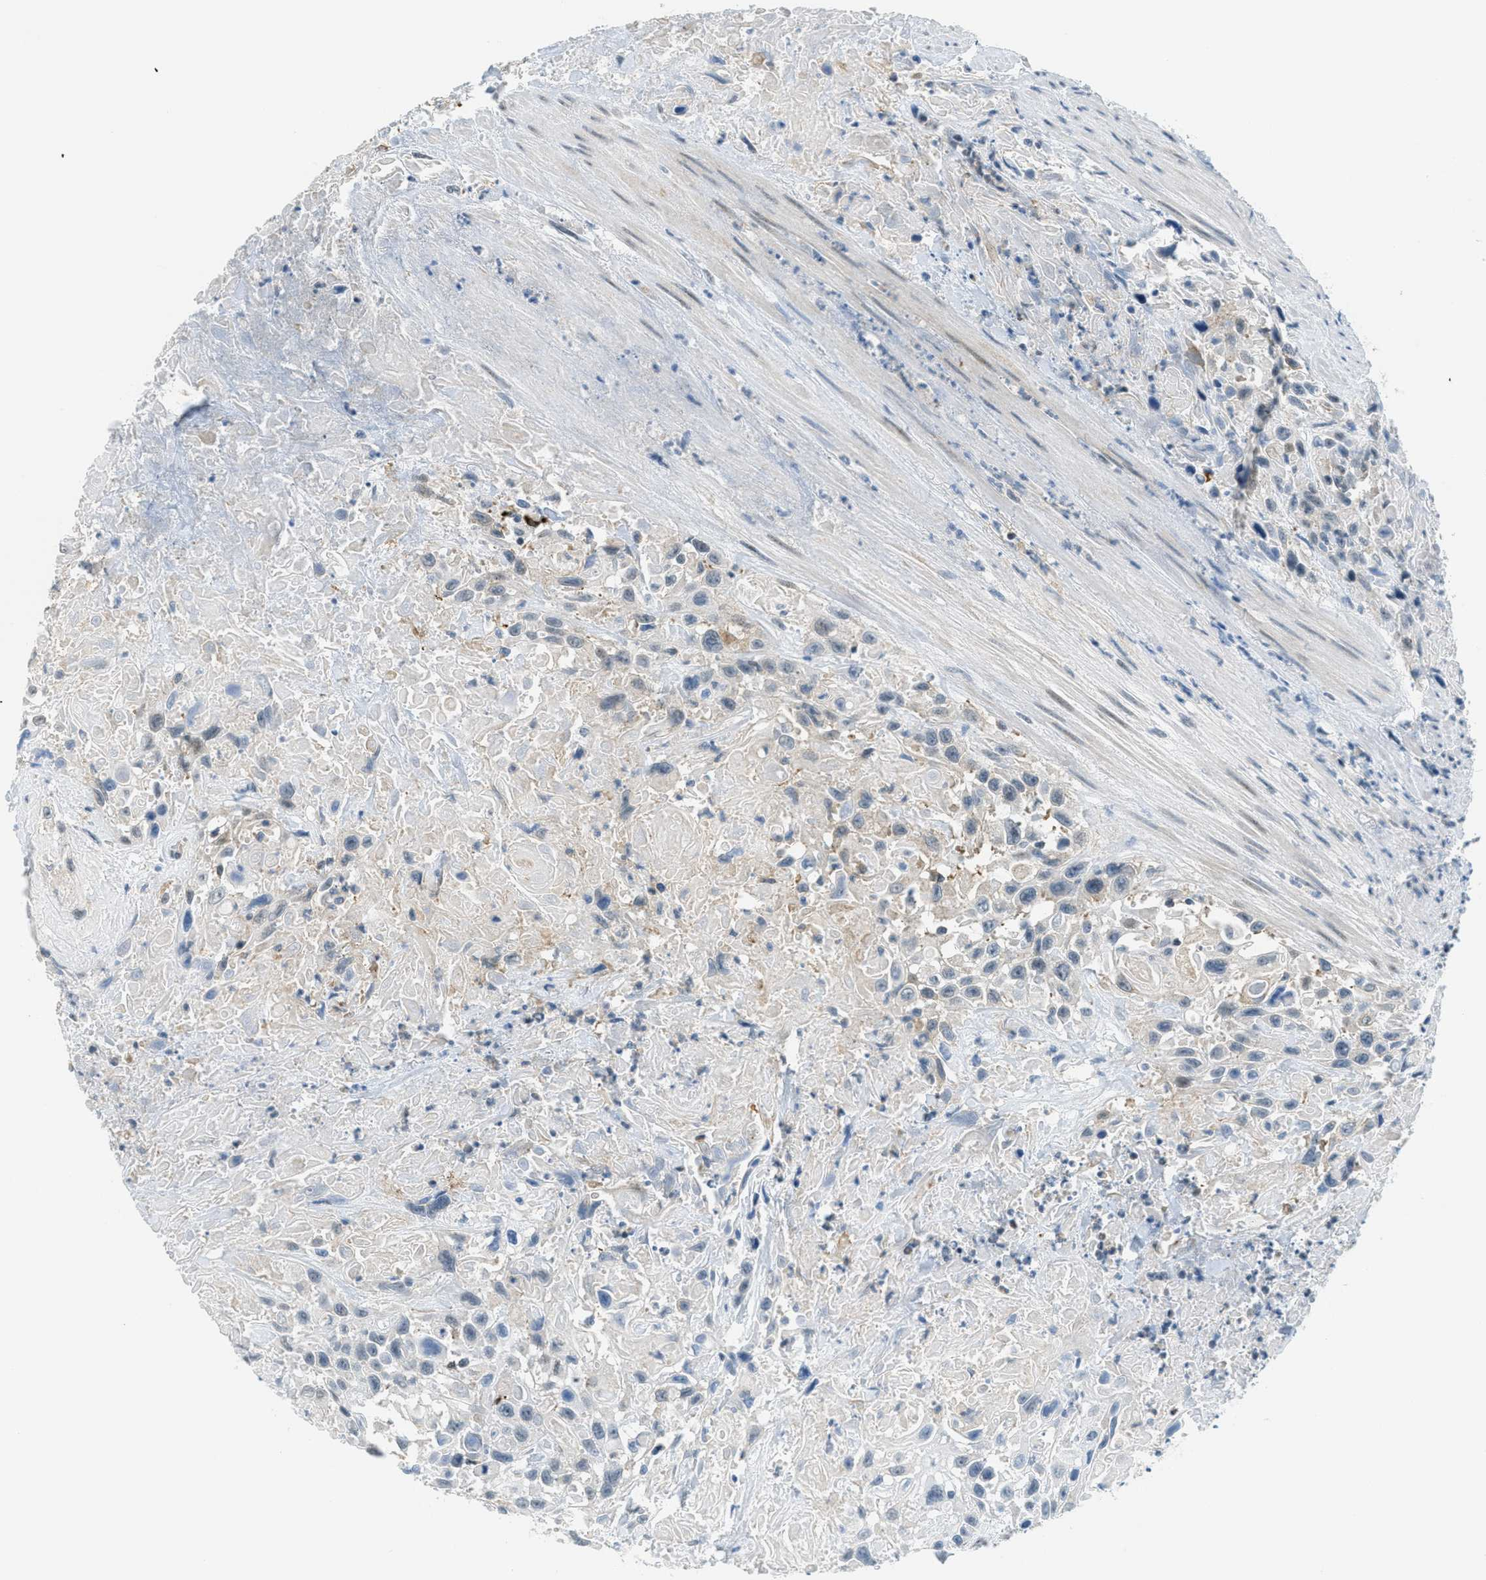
{"staining": {"intensity": "negative", "quantity": "none", "location": "none"}, "tissue": "urothelial cancer", "cell_type": "Tumor cells", "image_type": "cancer", "snomed": [{"axis": "morphology", "description": "Urothelial carcinoma, High grade"}, {"axis": "topography", "description": "Urinary bladder"}], "caption": "Tumor cells show no significant protein staining in urothelial cancer. (DAB IHC, high magnification).", "gene": "FYN", "patient": {"sex": "female", "age": 84}}